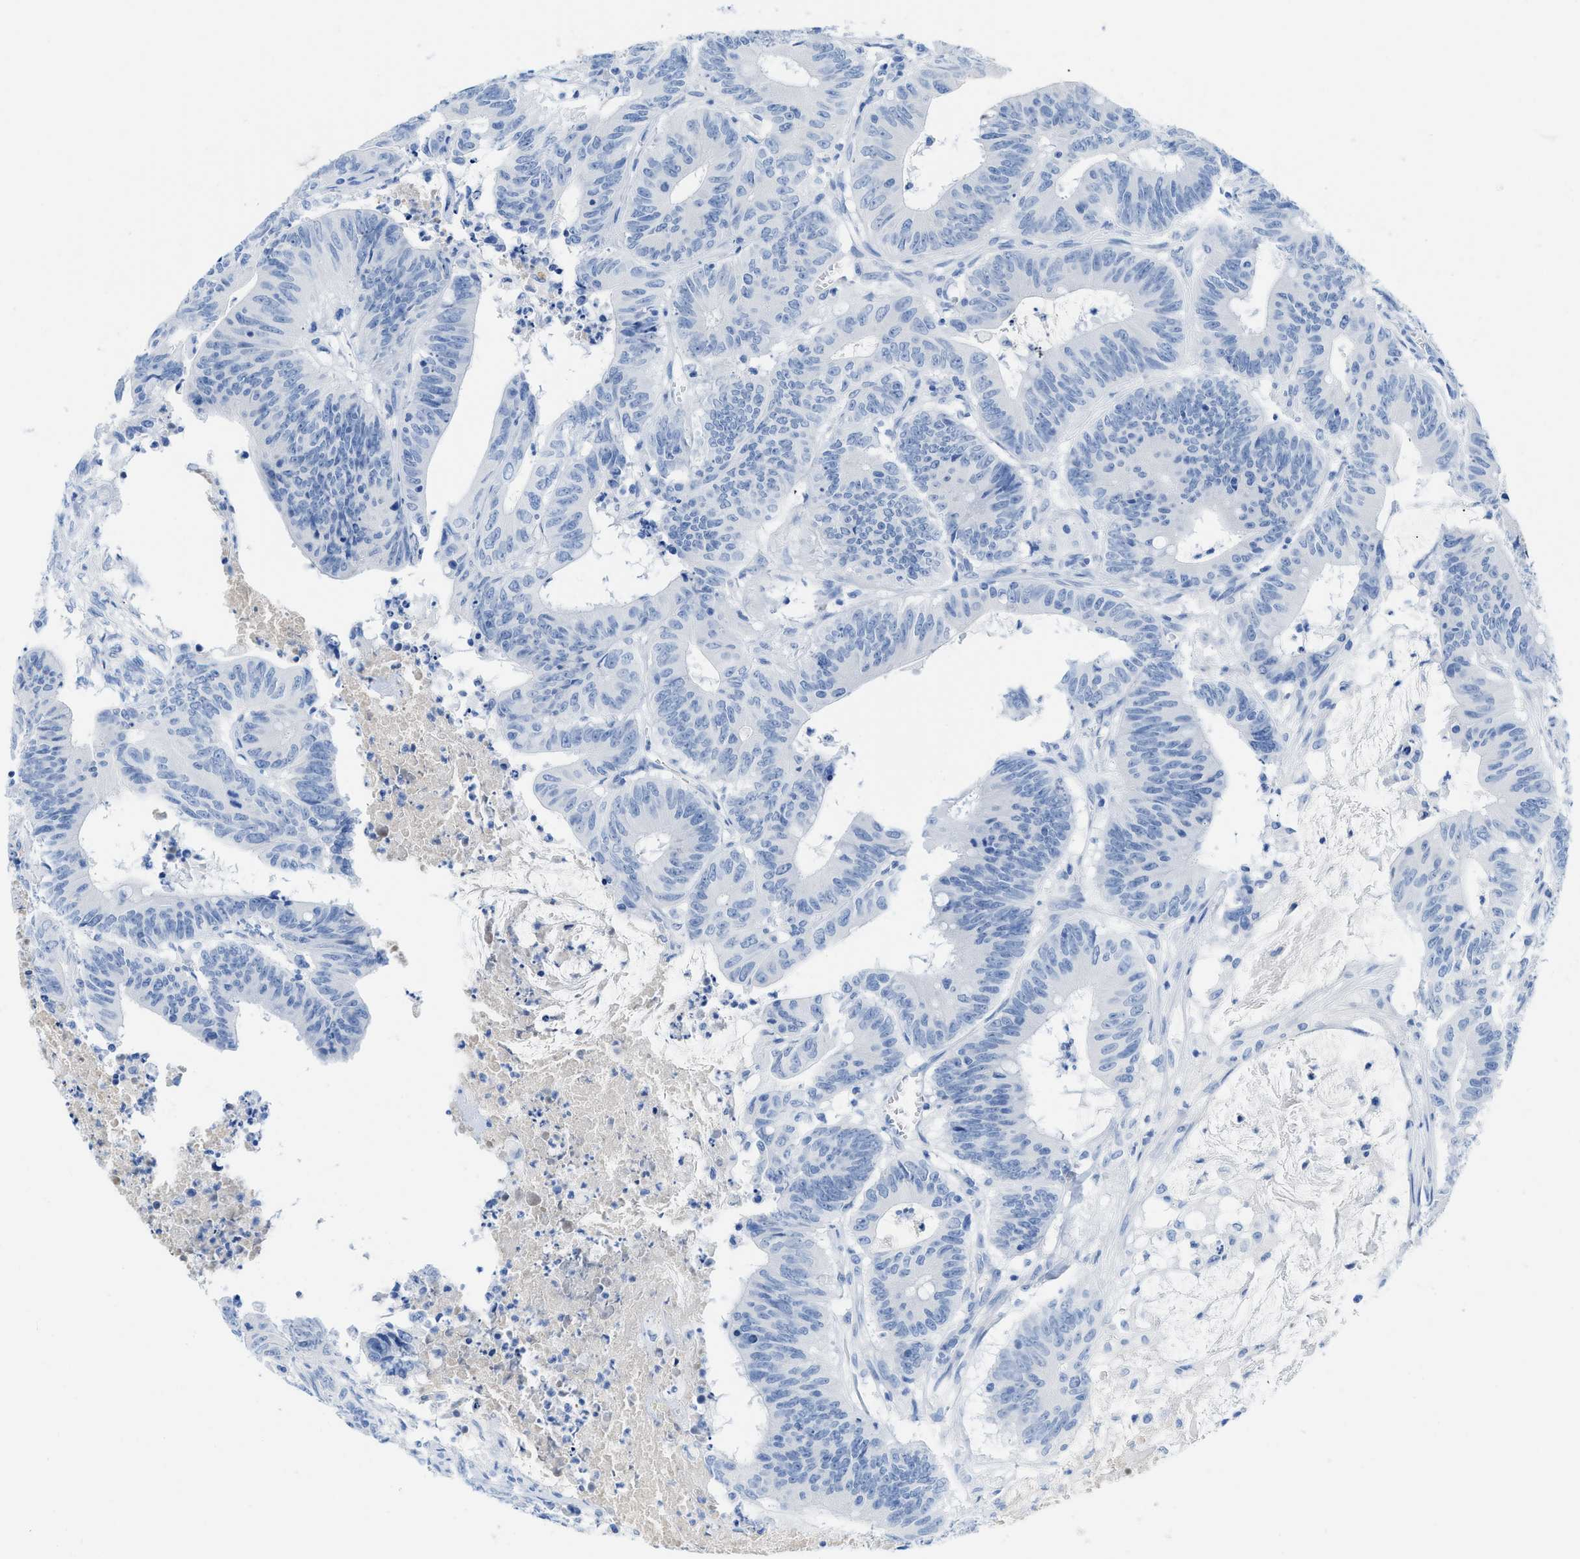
{"staining": {"intensity": "negative", "quantity": "none", "location": "none"}, "tissue": "colorectal cancer", "cell_type": "Tumor cells", "image_type": "cancer", "snomed": [{"axis": "morphology", "description": "Adenocarcinoma, NOS"}, {"axis": "topography", "description": "Colon"}], "caption": "A photomicrograph of human colorectal cancer (adenocarcinoma) is negative for staining in tumor cells.", "gene": "COL3A1", "patient": {"sex": "male", "age": 45}}